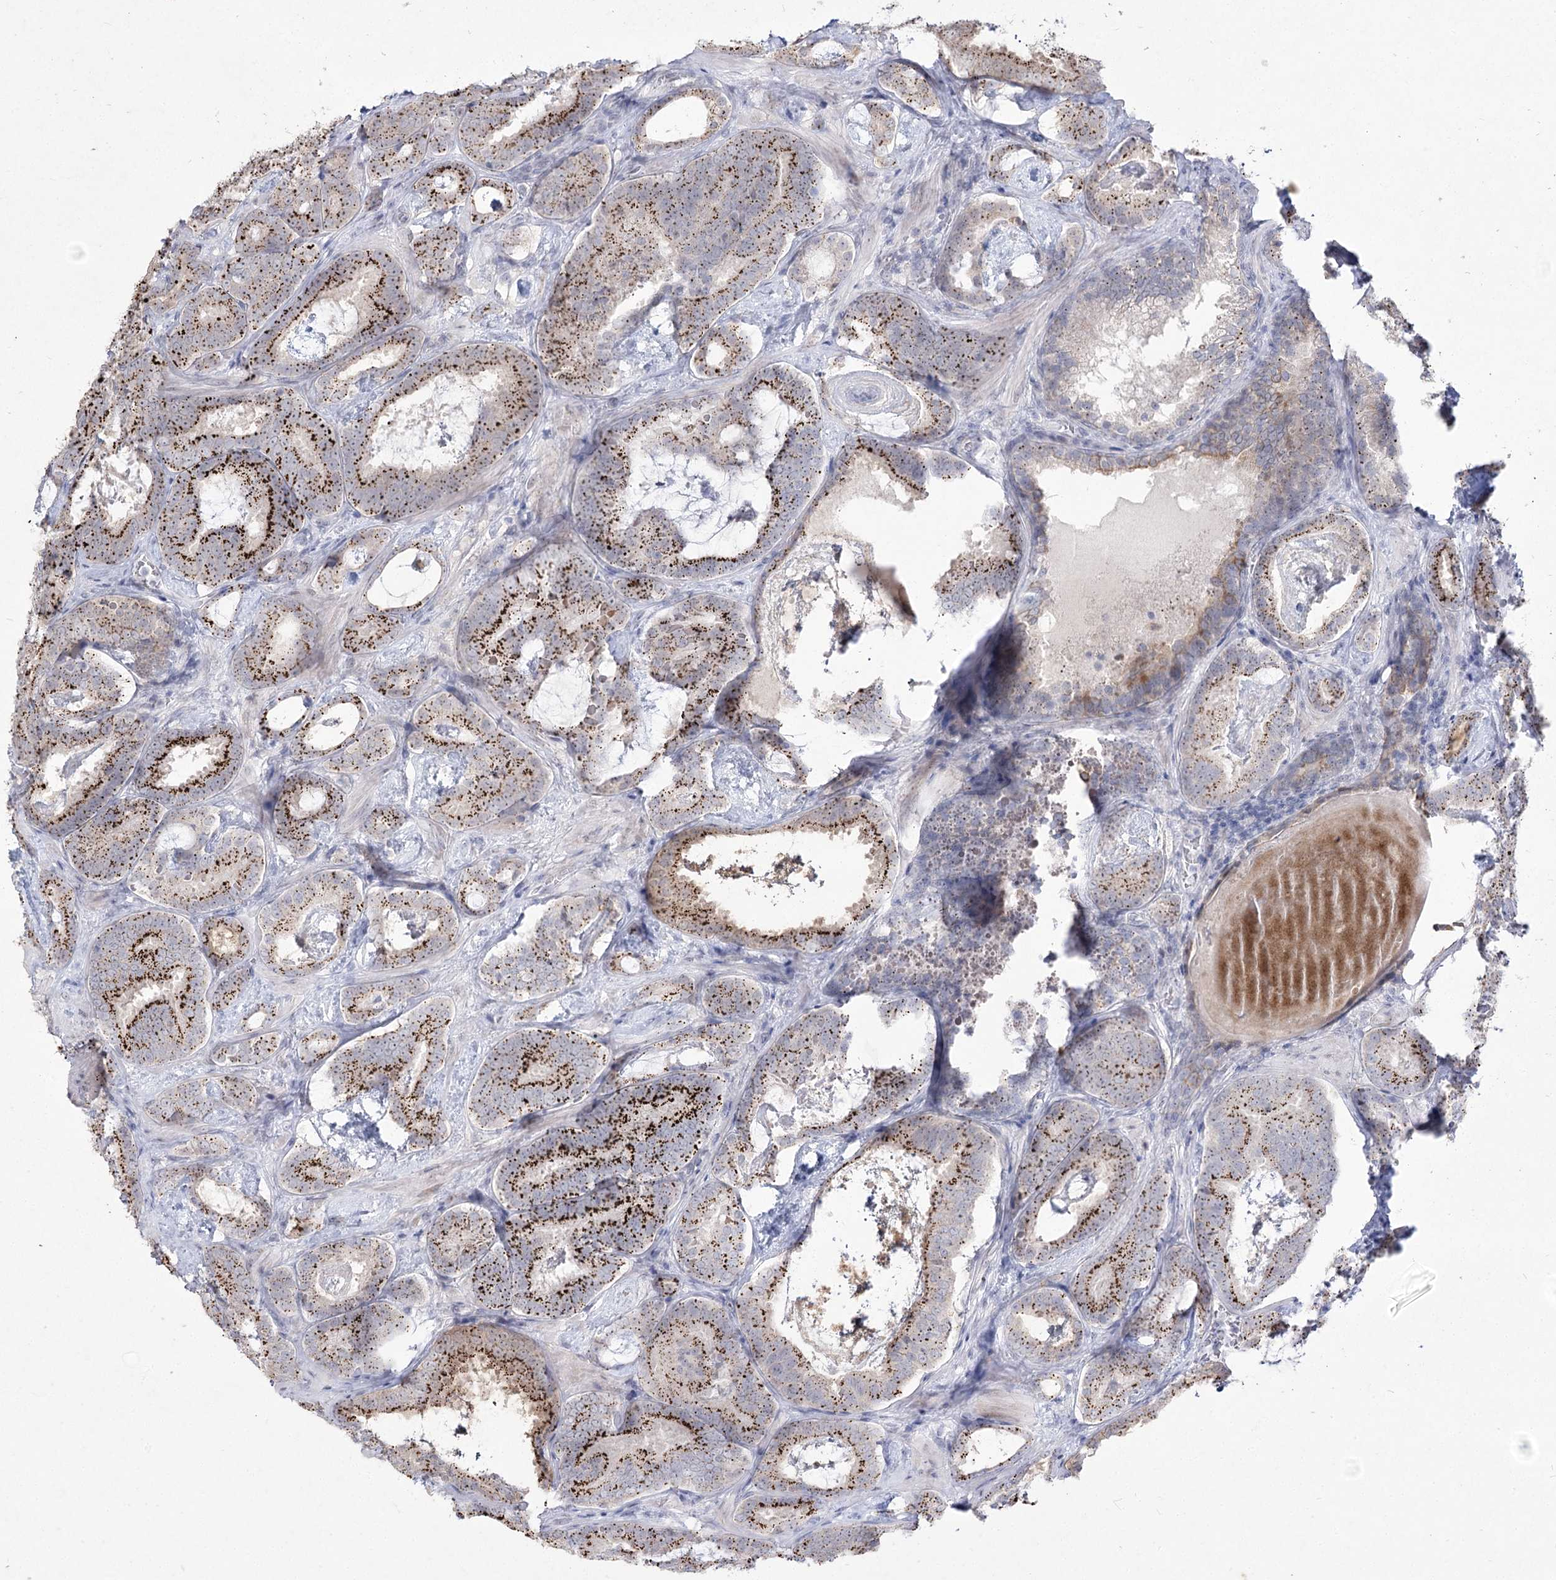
{"staining": {"intensity": "moderate", "quantity": ">75%", "location": "cytoplasmic/membranous"}, "tissue": "prostate cancer", "cell_type": "Tumor cells", "image_type": "cancer", "snomed": [{"axis": "morphology", "description": "Adenocarcinoma, Low grade"}, {"axis": "topography", "description": "Prostate"}], "caption": "Prostate cancer (low-grade adenocarcinoma) tissue exhibits moderate cytoplasmic/membranous staining in approximately >75% of tumor cells, visualized by immunohistochemistry.", "gene": "DDX50", "patient": {"sex": "male", "age": 60}}